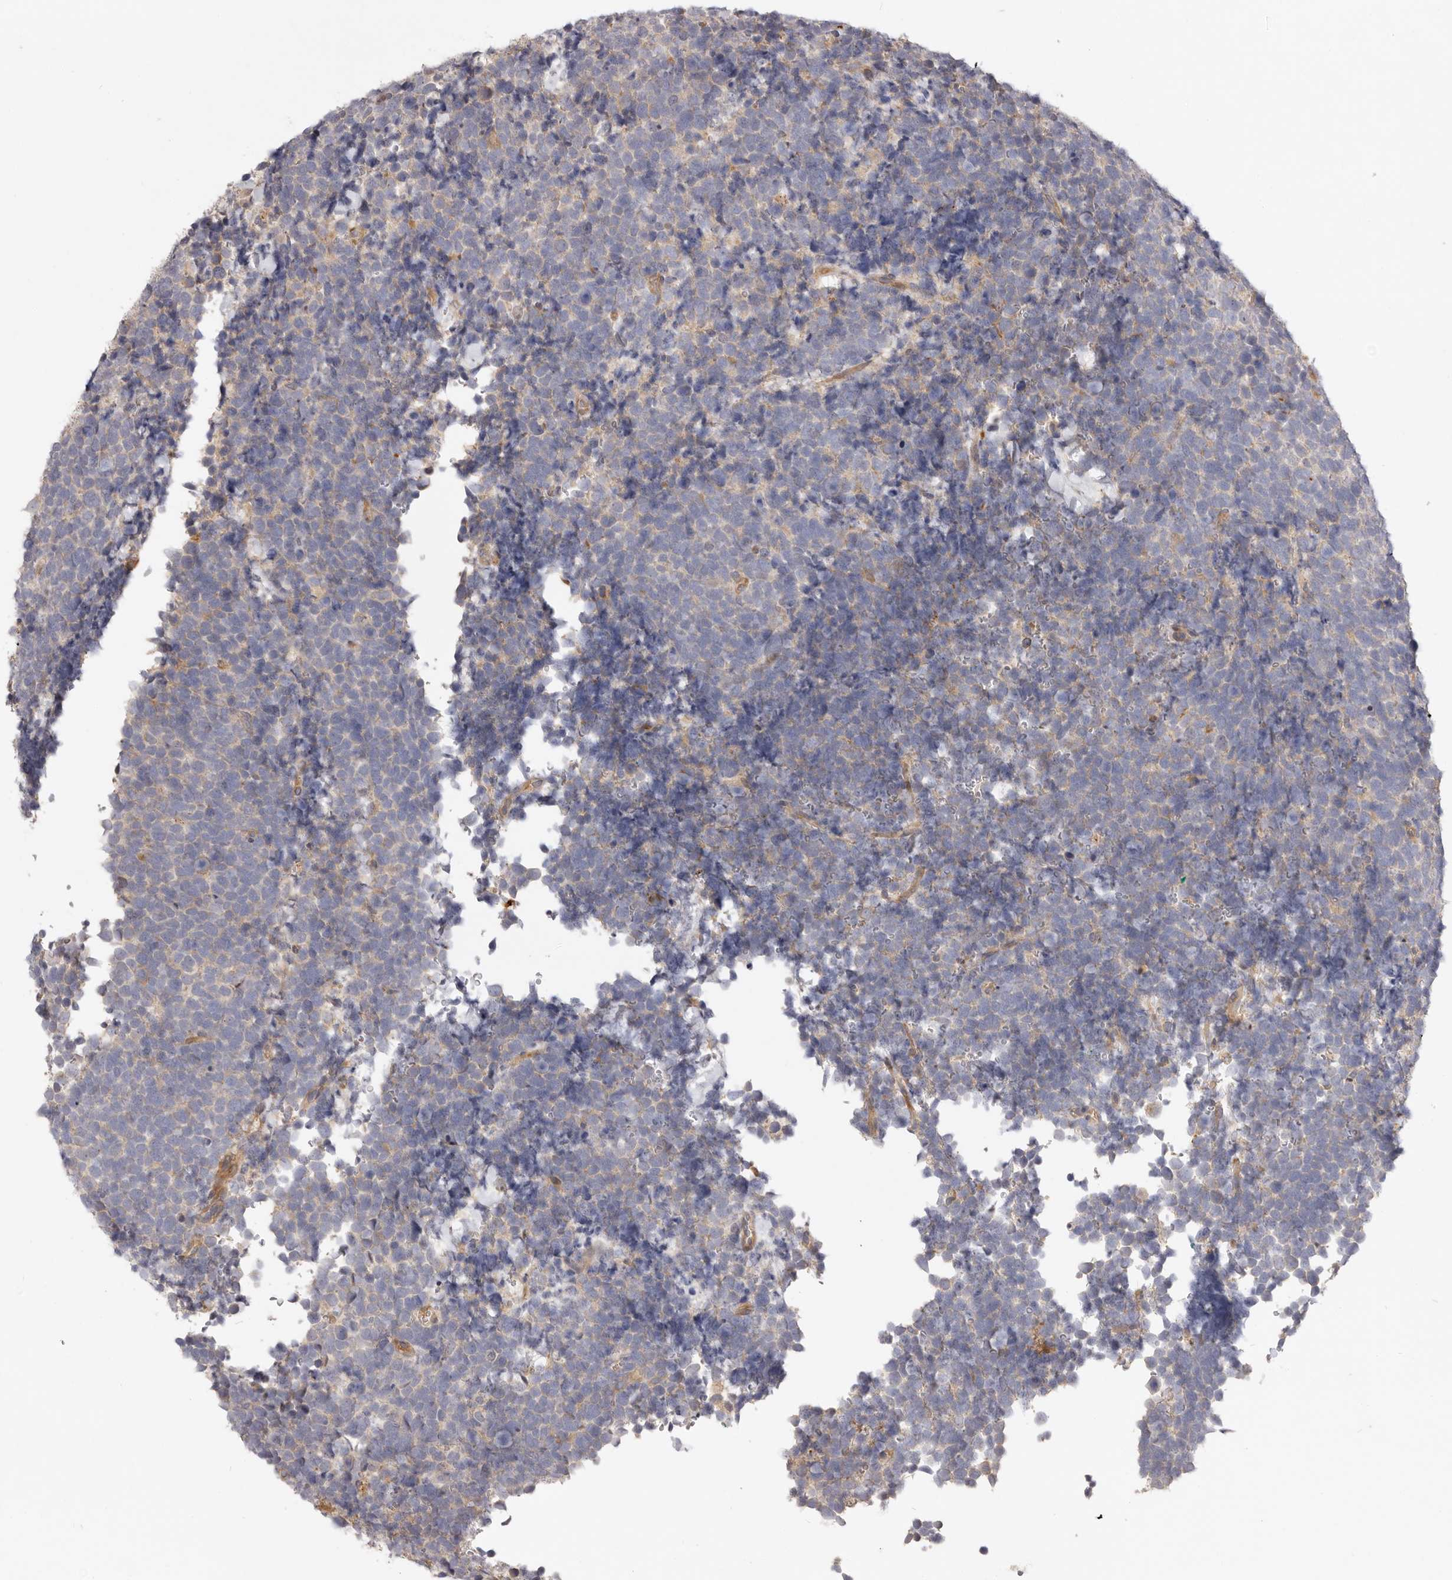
{"staining": {"intensity": "weak", "quantity": "<25%", "location": "cytoplasmic/membranous"}, "tissue": "urothelial cancer", "cell_type": "Tumor cells", "image_type": "cancer", "snomed": [{"axis": "morphology", "description": "Urothelial carcinoma, High grade"}, {"axis": "topography", "description": "Urinary bladder"}], "caption": "Tumor cells are negative for brown protein staining in urothelial carcinoma (high-grade). Brightfield microscopy of immunohistochemistry (IHC) stained with DAB (brown) and hematoxylin (blue), captured at high magnification.", "gene": "ADAMTS9", "patient": {"sex": "female", "age": 82}}